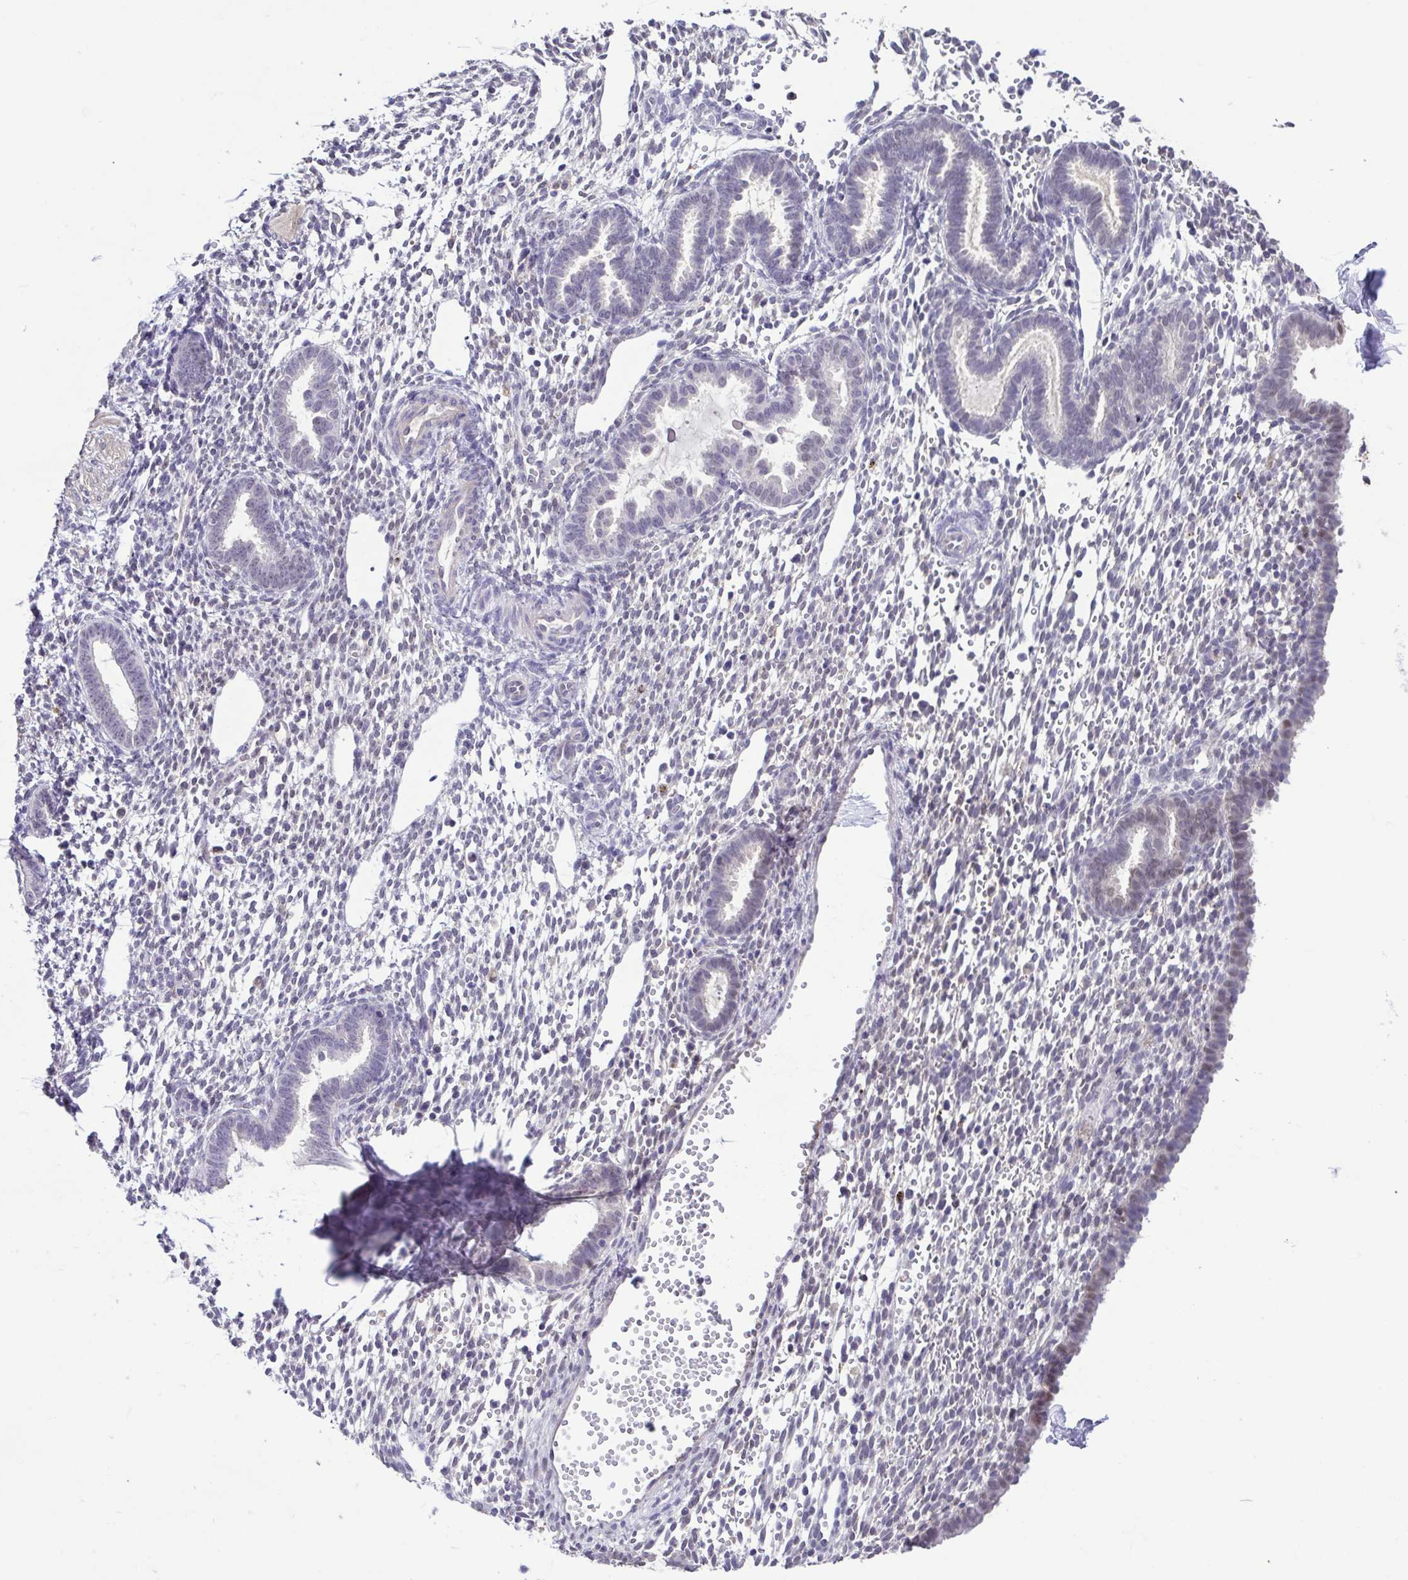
{"staining": {"intensity": "negative", "quantity": "none", "location": "none"}, "tissue": "endometrium", "cell_type": "Cells in endometrial stroma", "image_type": "normal", "snomed": [{"axis": "morphology", "description": "Normal tissue, NOS"}, {"axis": "topography", "description": "Endometrium"}], "caption": "An image of endometrium stained for a protein reveals no brown staining in cells in endometrial stroma. Nuclei are stained in blue.", "gene": "ACTRT3", "patient": {"sex": "female", "age": 36}}